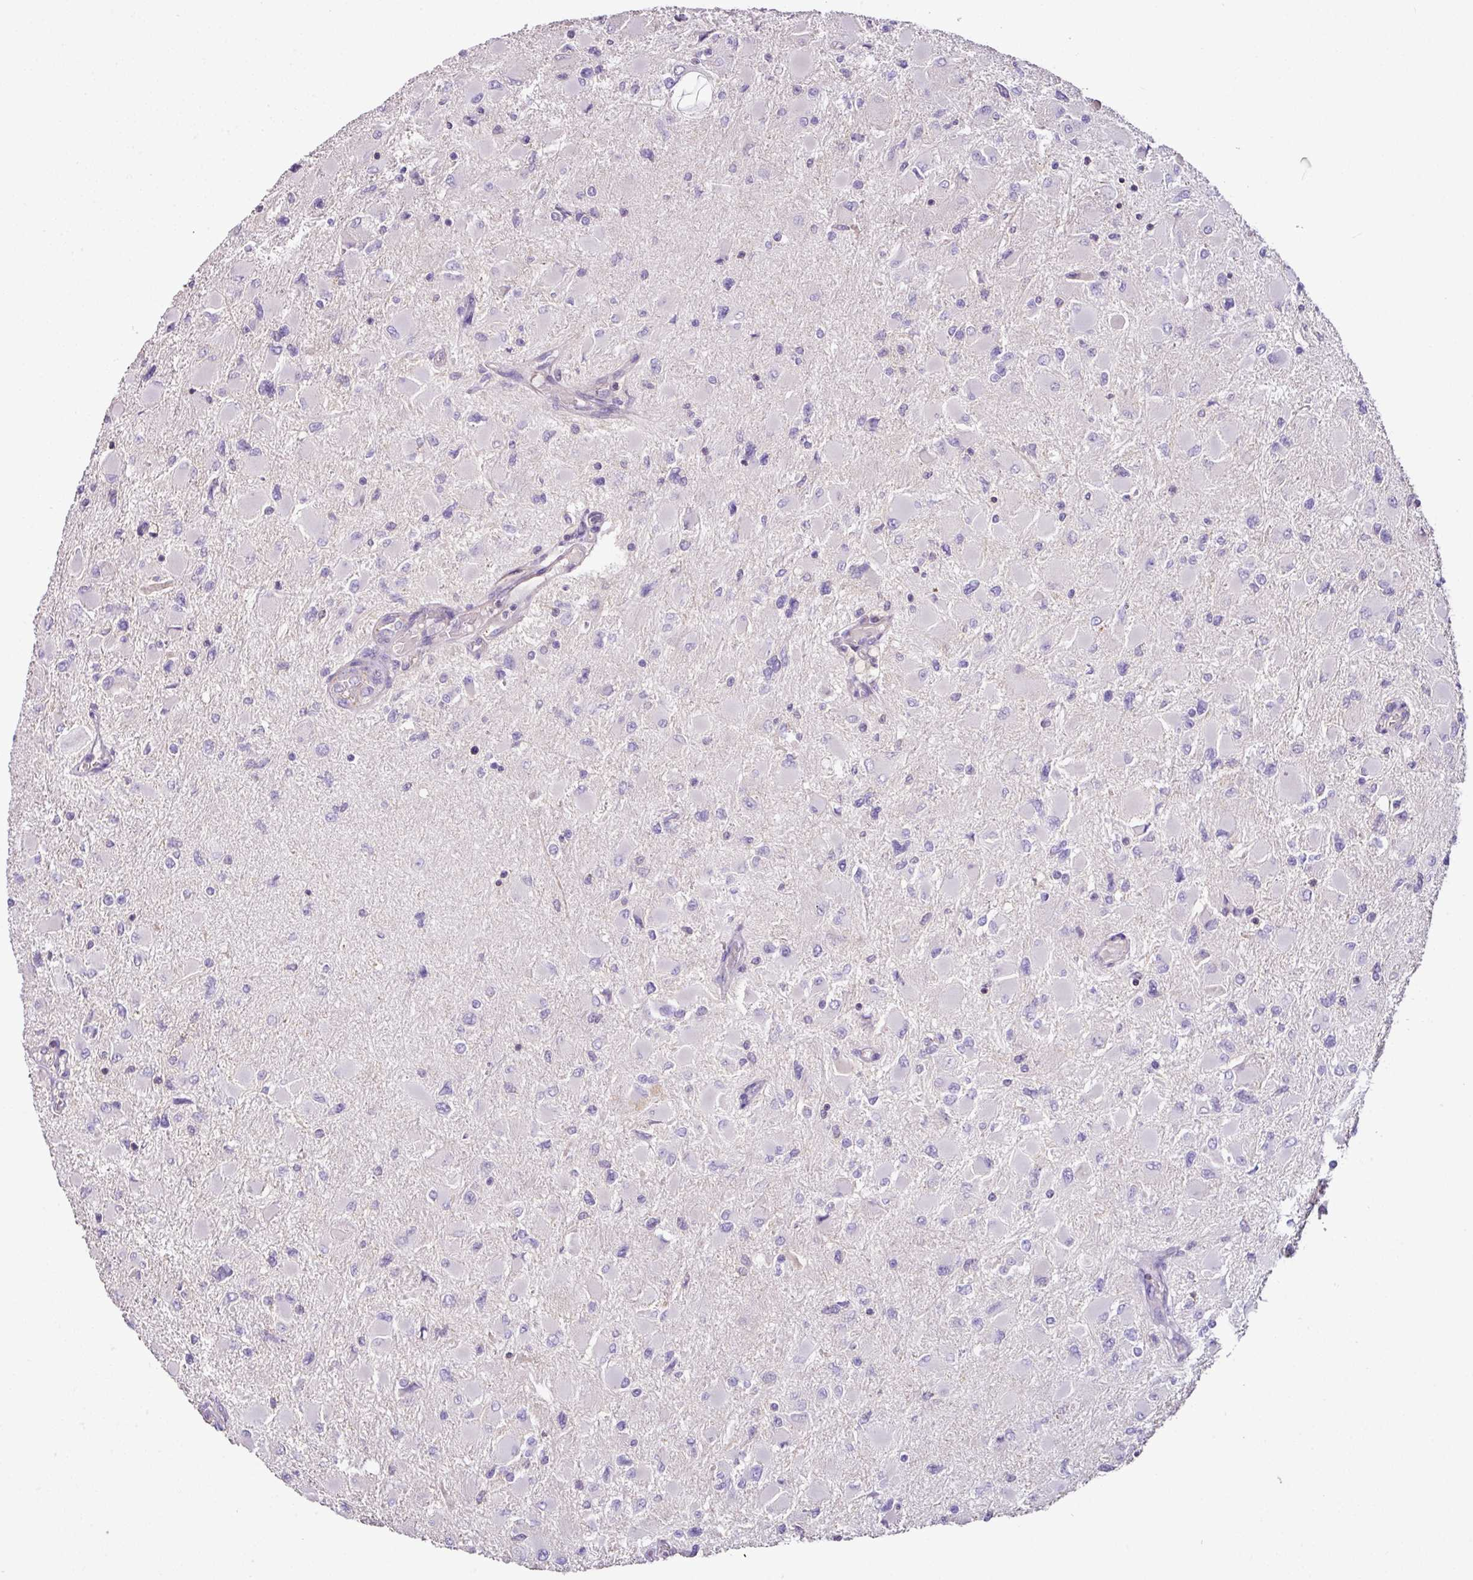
{"staining": {"intensity": "negative", "quantity": "none", "location": "none"}, "tissue": "glioma", "cell_type": "Tumor cells", "image_type": "cancer", "snomed": [{"axis": "morphology", "description": "Glioma, malignant, High grade"}, {"axis": "topography", "description": "Cerebral cortex"}], "caption": "Glioma was stained to show a protein in brown. There is no significant staining in tumor cells. (DAB immunohistochemistry (IHC) visualized using brightfield microscopy, high magnification).", "gene": "AGR3", "patient": {"sex": "female", "age": 36}}